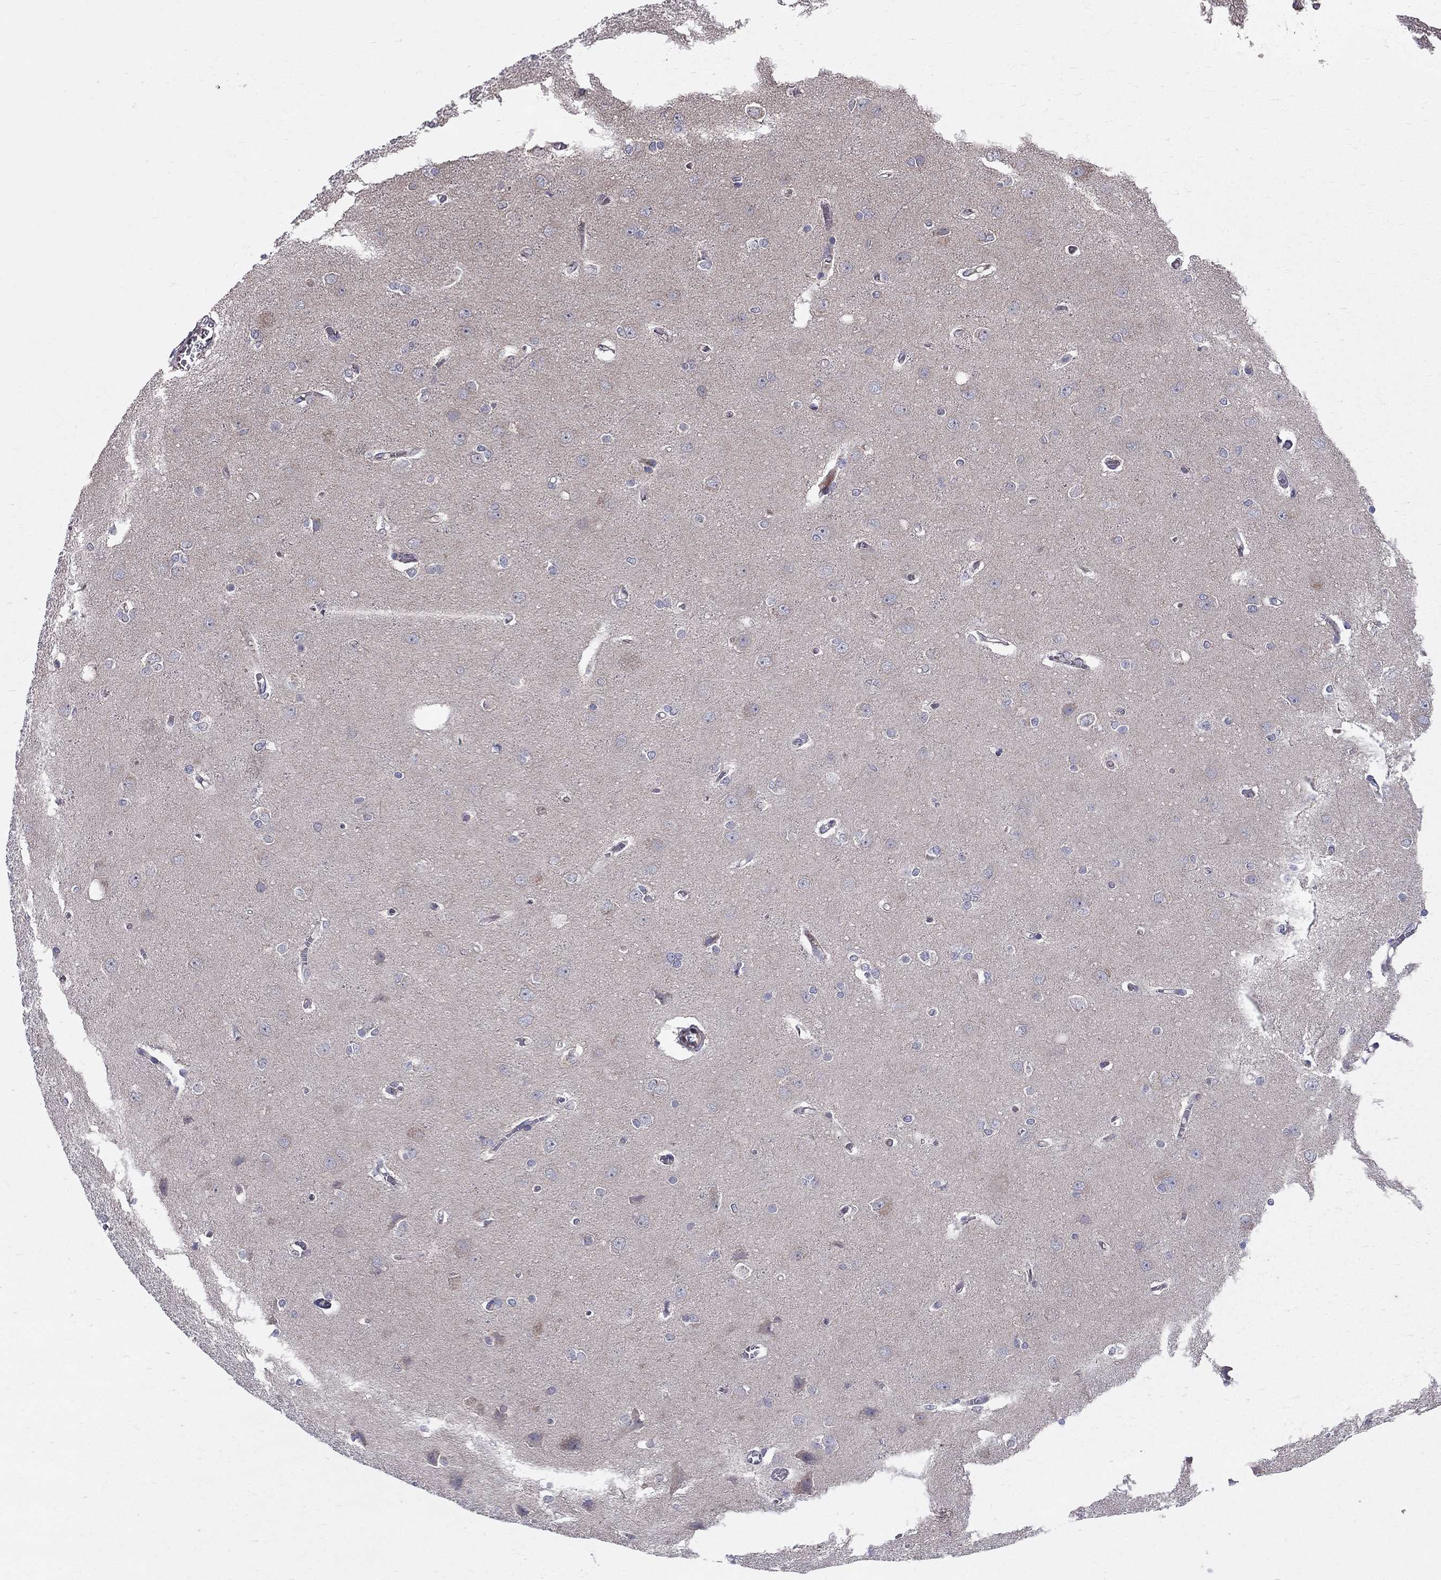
{"staining": {"intensity": "negative", "quantity": "none", "location": "none"}, "tissue": "cerebral cortex", "cell_type": "Endothelial cells", "image_type": "normal", "snomed": [{"axis": "morphology", "description": "Normal tissue, NOS"}, {"axis": "topography", "description": "Cerebral cortex"}], "caption": "Immunohistochemistry photomicrograph of normal cerebral cortex stained for a protein (brown), which displays no positivity in endothelial cells.", "gene": "PIK3CG", "patient": {"sex": "male", "age": 37}}